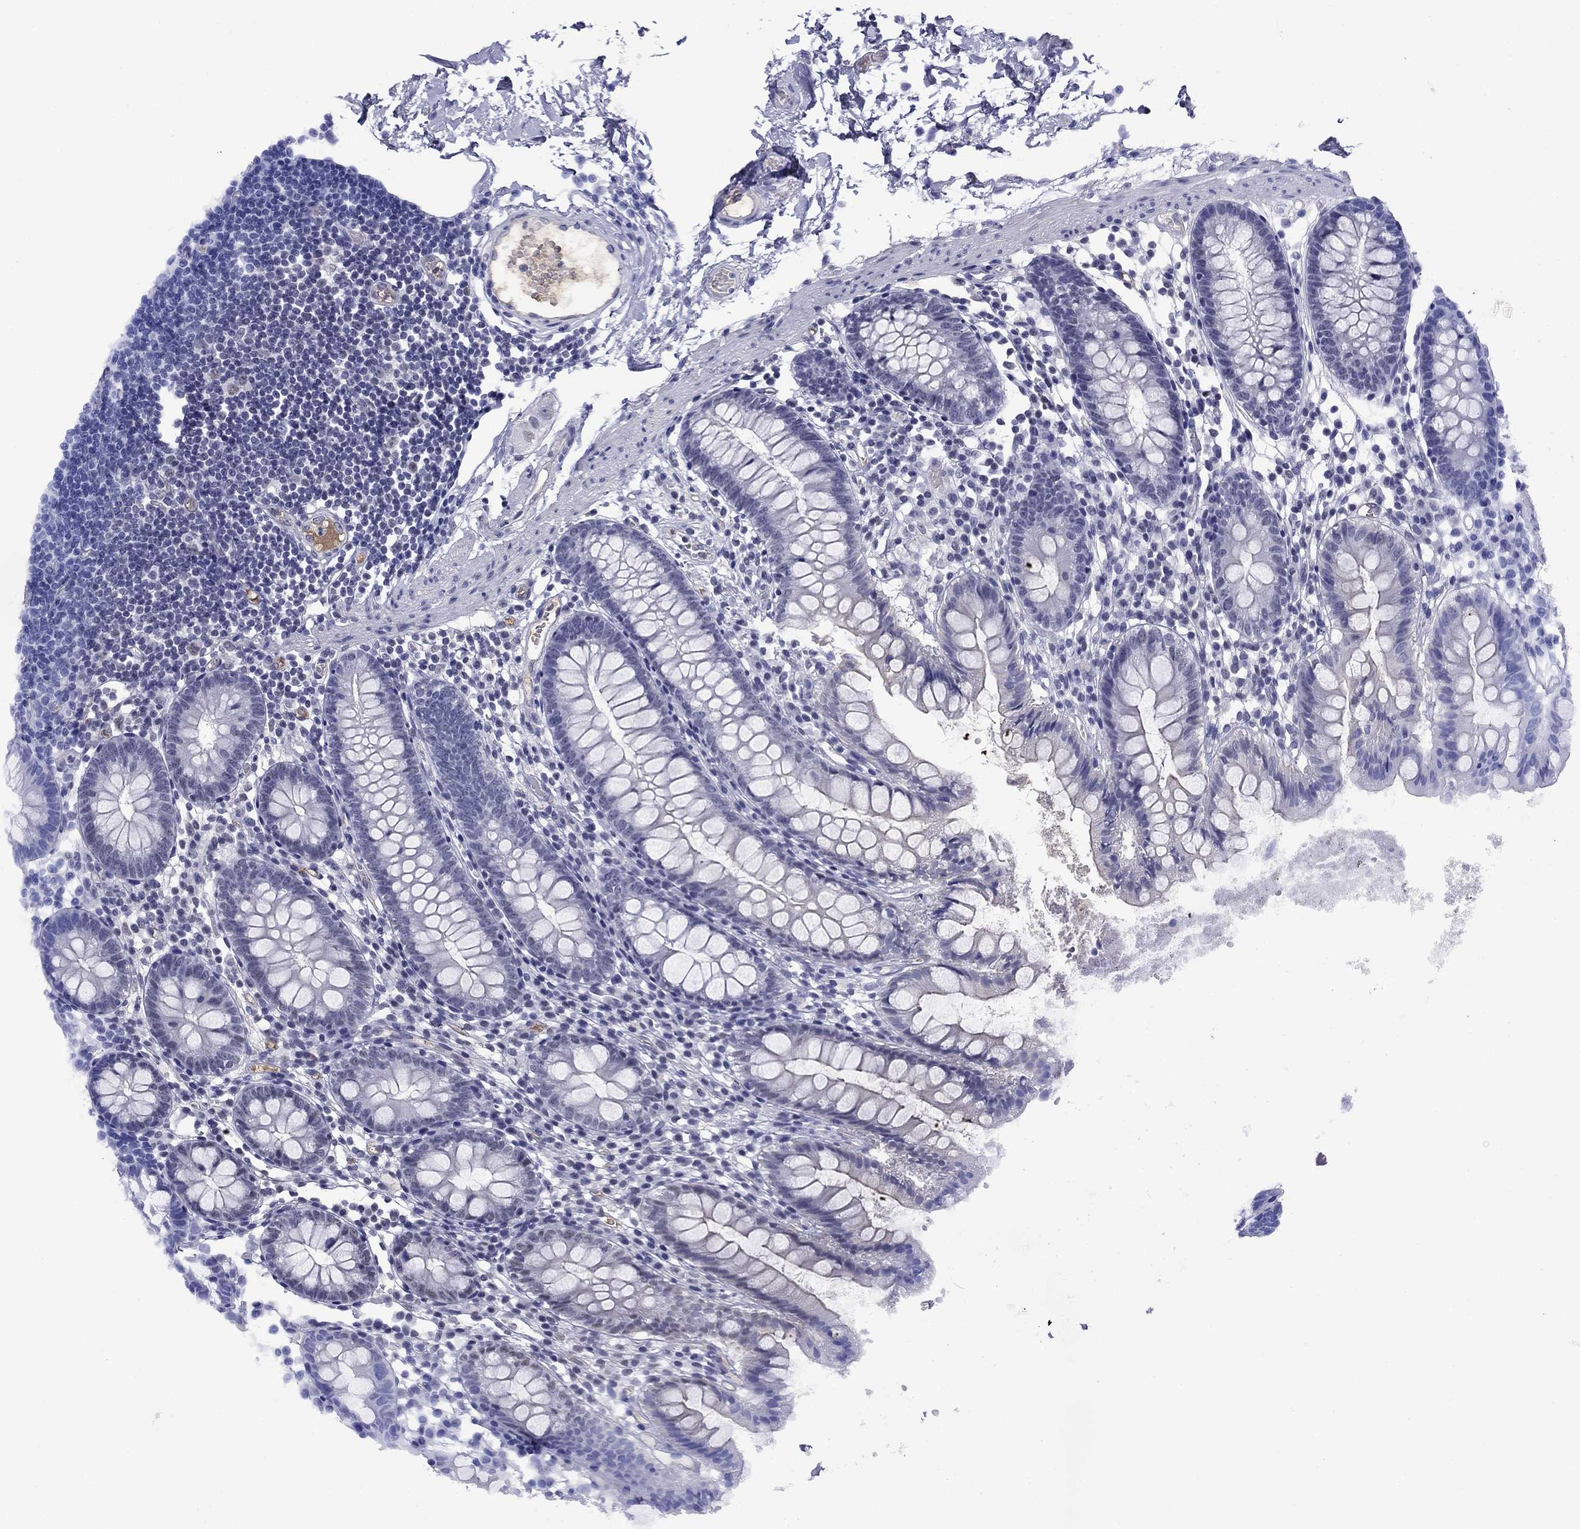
{"staining": {"intensity": "negative", "quantity": "none", "location": "none"}, "tissue": "small intestine", "cell_type": "Glandular cells", "image_type": "normal", "snomed": [{"axis": "morphology", "description": "Normal tissue, NOS"}, {"axis": "topography", "description": "Small intestine"}], "caption": "Immunohistochemical staining of normal small intestine shows no significant expression in glandular cells.", "gene": "APOA2", "patient": {"sex": "female", "age": 90}}